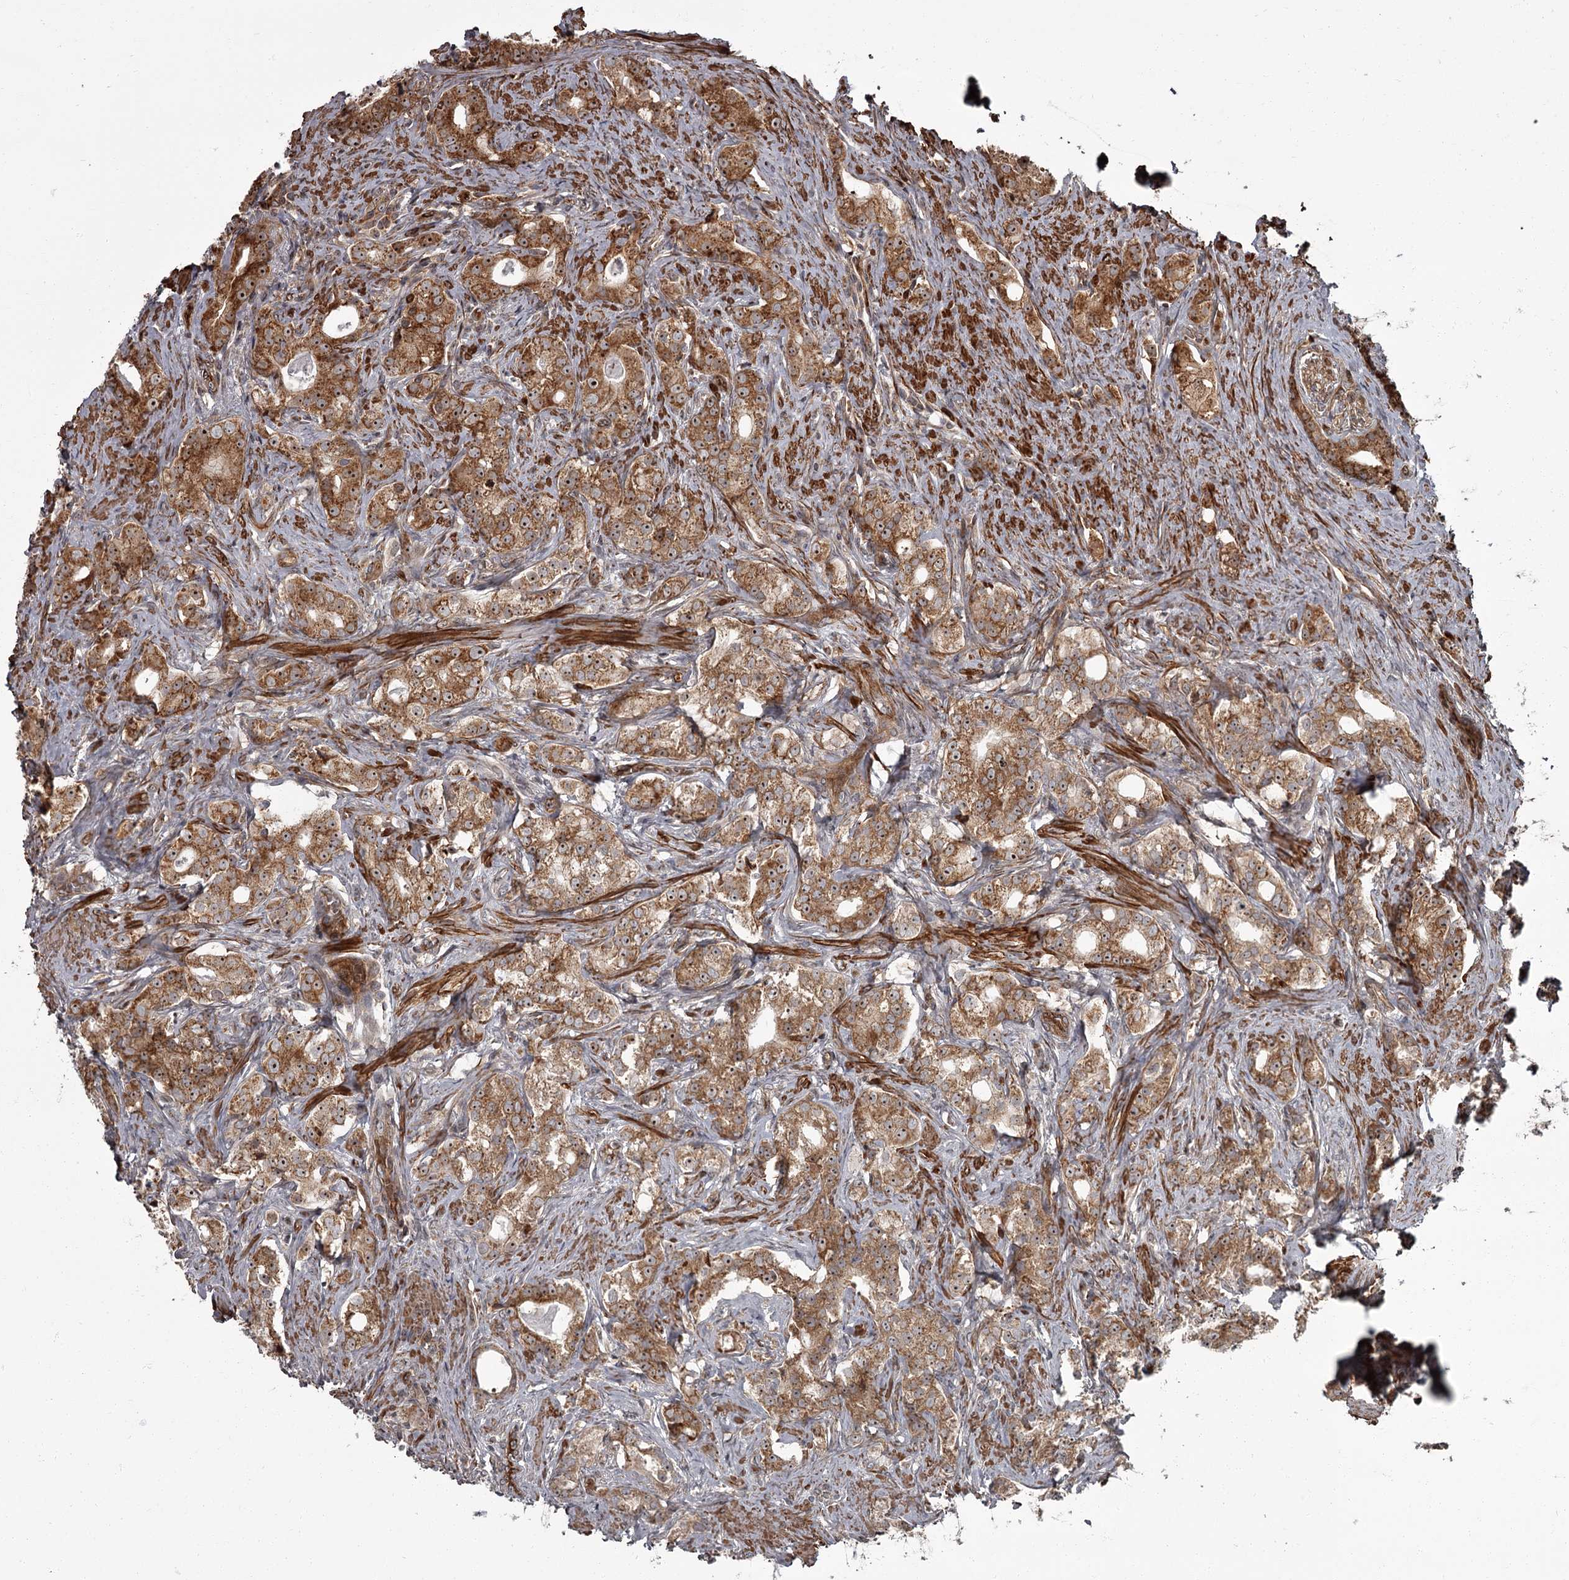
{"staining": {"intensity": "strong", "quantity": ">75%", "location": "cytoplasmic/membranous,nuclear"}, "tissue": "prostate cancer", "cell_type": "Tumor cells", "image_type": "cancer", "snomed": [{"axis": "morphology", "description": "Adenocarcinoma, Low grade"}, {"axis": "topography", "description": "Prostate"}], "caption": "This is an image of IHC staining of prostate cancer, which shows strong positivity in the cytoplasmic/membranous and nuclear of tumor cells.", "gene": "THAP9", "patient": {"sex": "male", "age": 71}}